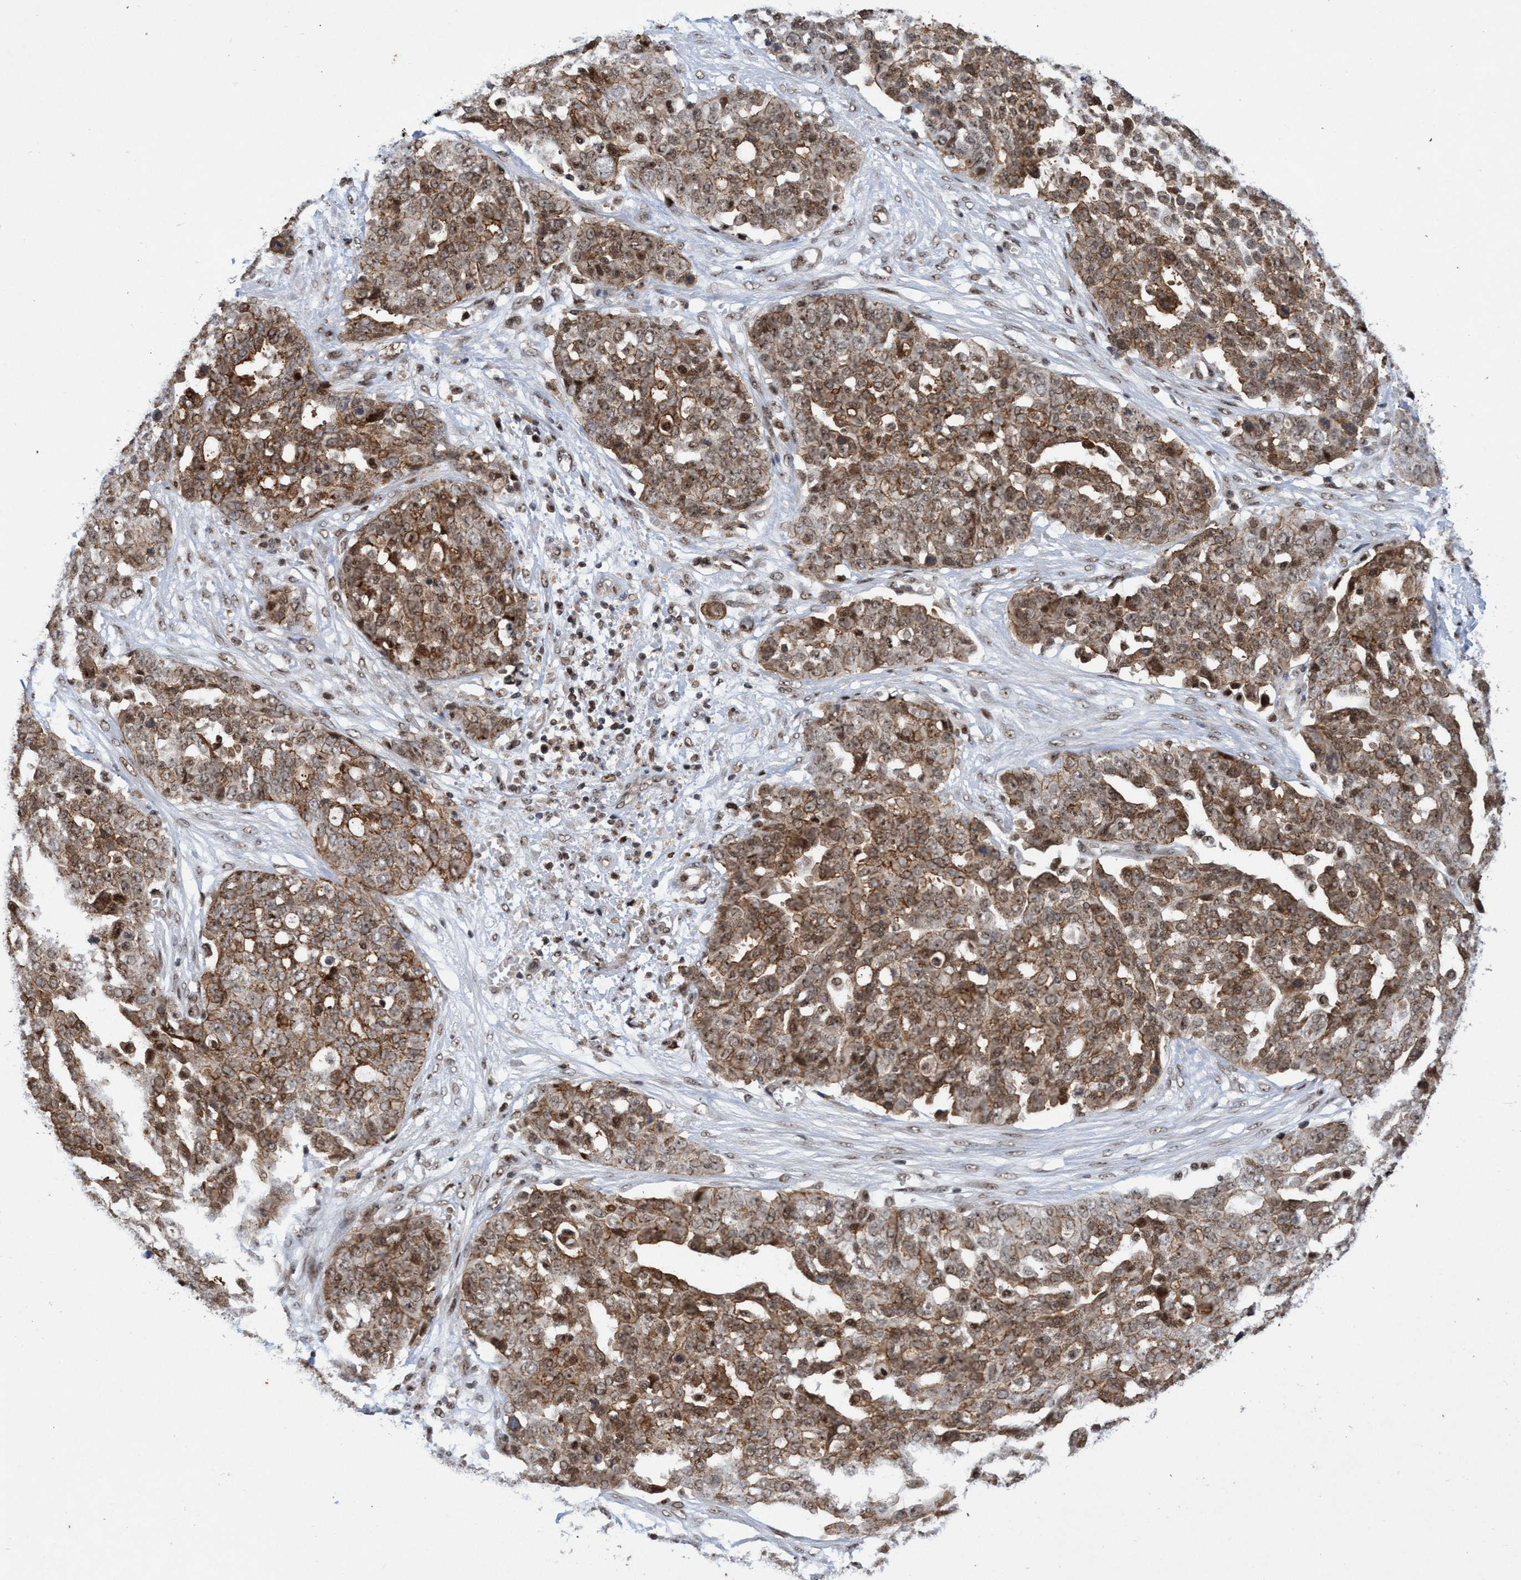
{"staining": {"intensity": "moderate", "quantity": ">75%", "location": "cytoplasmic/membranous,nuclear"}, "tissue": "ovarian cancer", "cell_type": "Tumor cells", "image_type": "cancer", "snomed": [{"axis": "morphology", "description": "Cystadenocarcinoma, serous, NOS"}, {"axis": "topography", "description": "Soft tissue"}, {"axis": "topography", "description": "Ovary"}], "caption": "High-power microscopy captured an immunohistochemistry image of serous cystadenocarcinoma (ovarian), revealing moderate cytoplasmic/membranous and nuclear expression in about >75% of tumor cells.", "gene": "GTF2F1", "patient": {"sex": "female", "age": 57}}